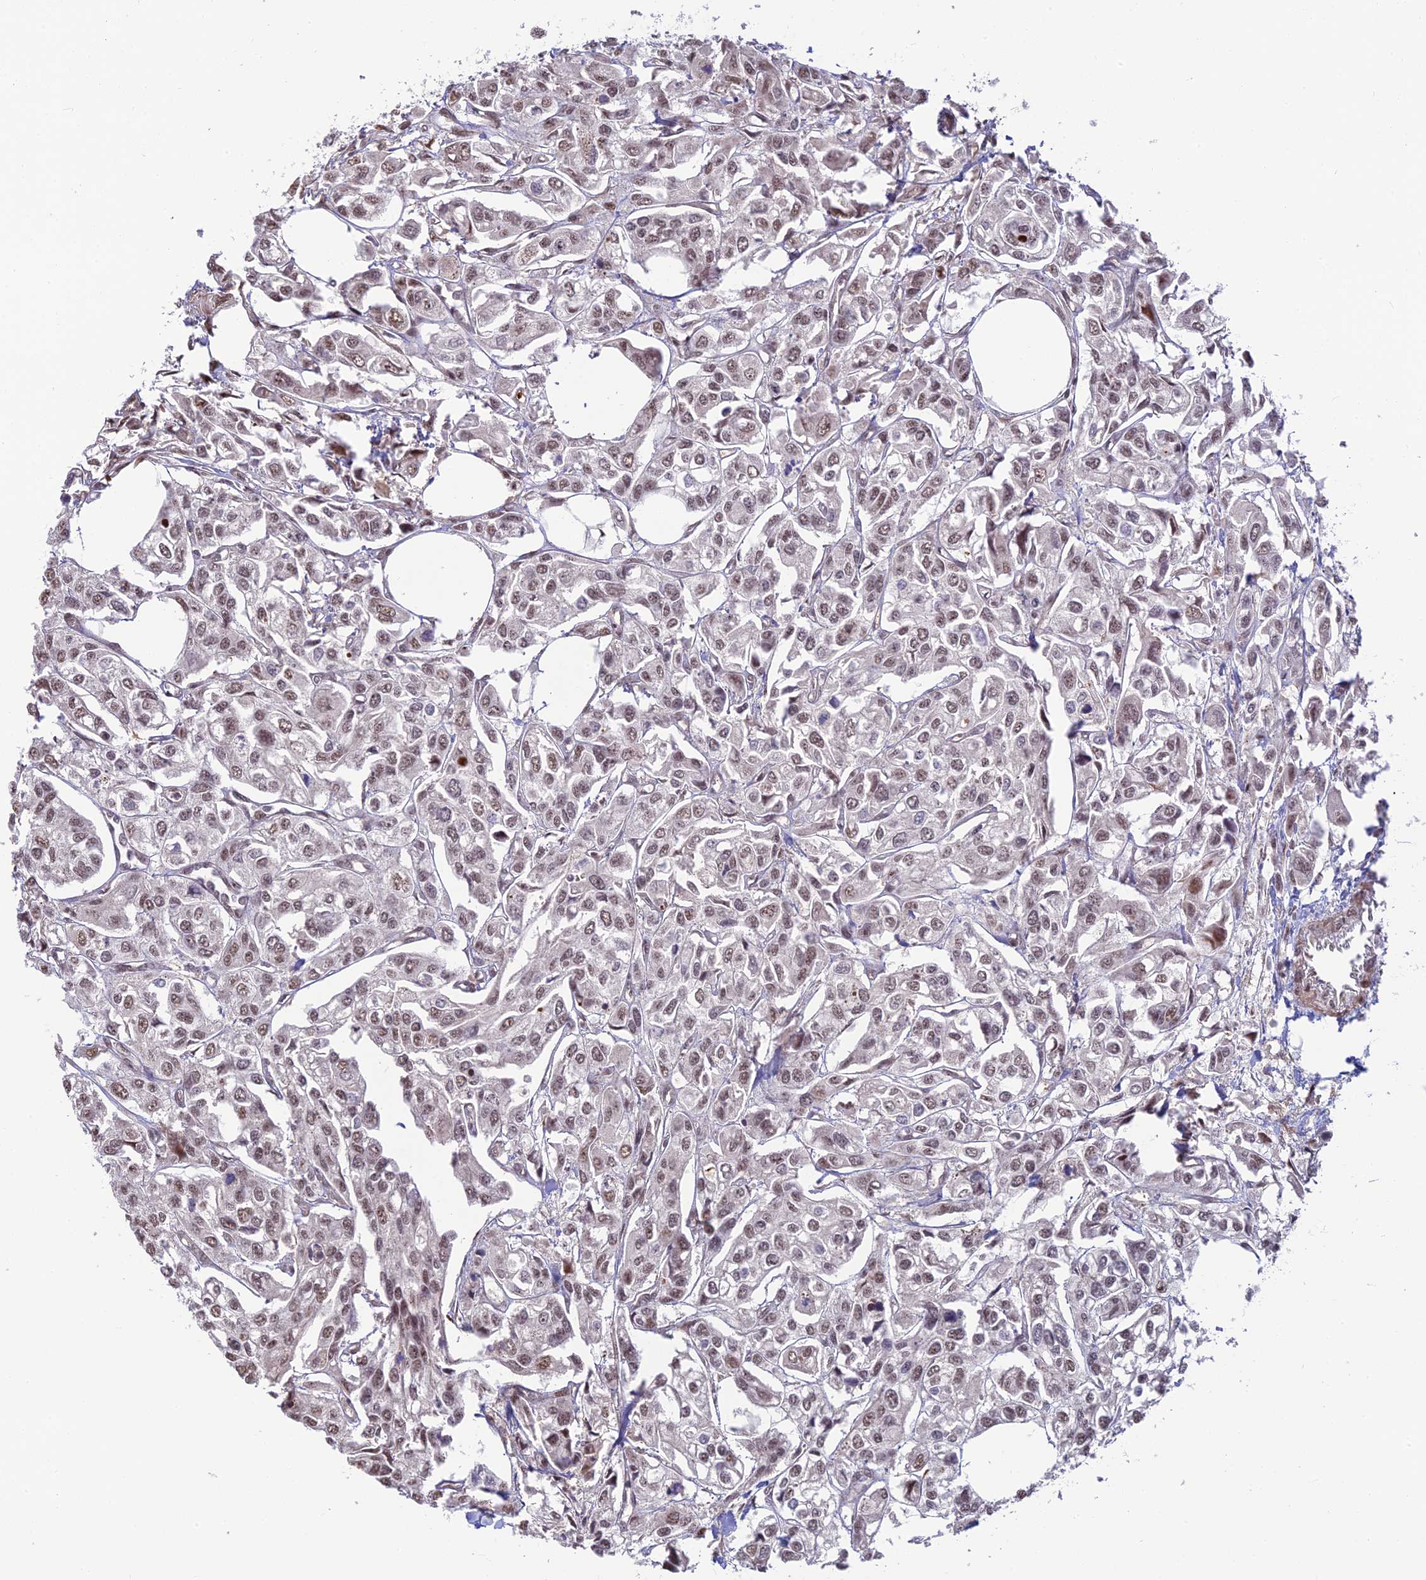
{"staining": {"intensity": "weak", "quantity": "25%-75%", "location": "nuclear"}, "tissue": "urothelial cancer", "cell_type": "Tumor cells", "image_type": "cancer", "snomed": [{"axis": "morphology", "description": "Urothelial carcinoma, High grade"}, {"axis": "topography", "description": "Urinary bladder"}], "caption": "Tumor cells show low levels of weak nuclear staining in approximately 25%-75% of cells in human urothelial cancer.", "gene": "UFSP2", "patient": {"sex": "male", "age": 67}}